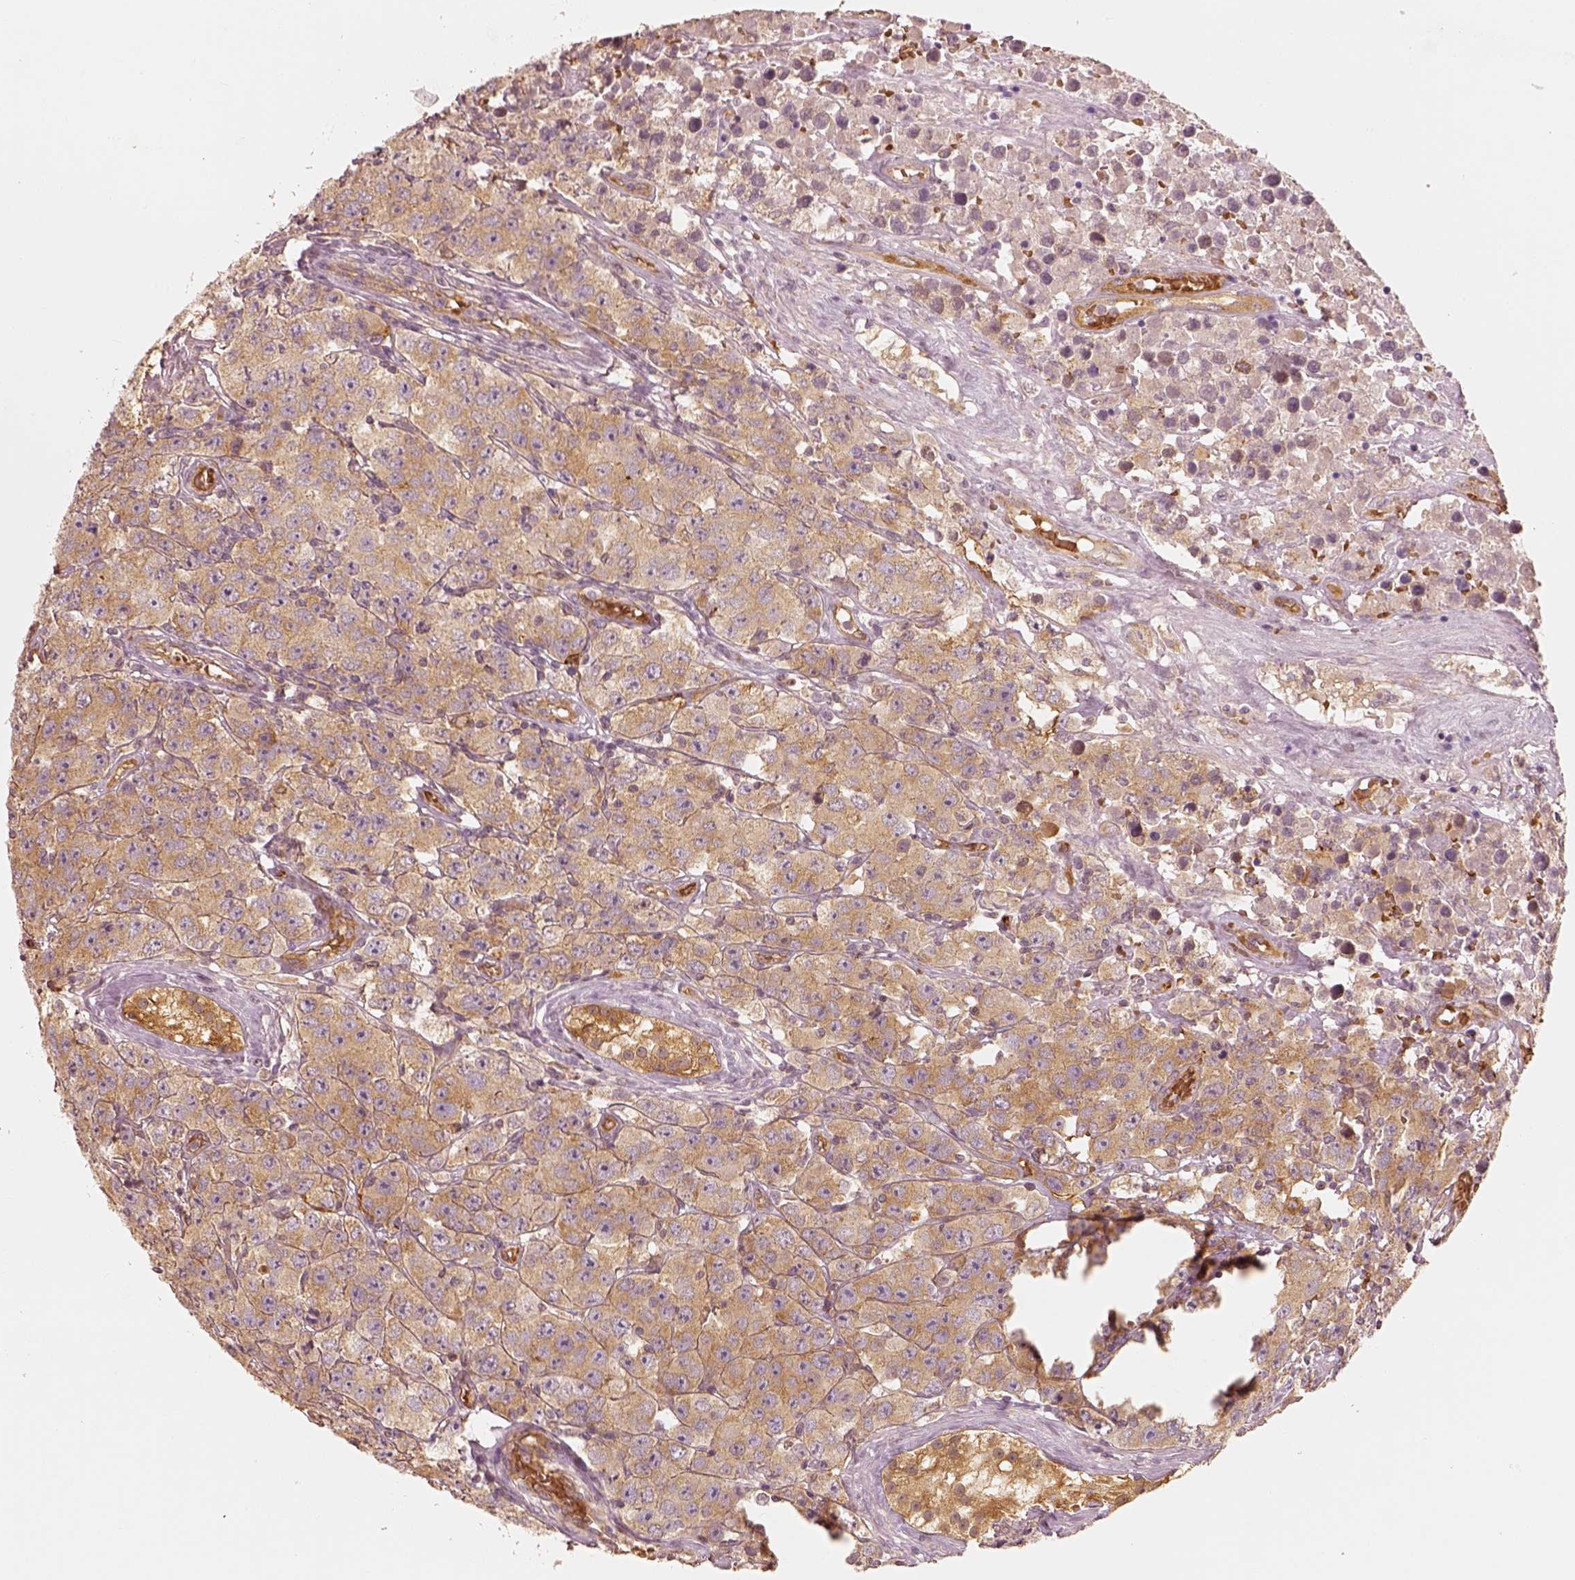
{"staining": {"intensity": "moderate", "quantity": ">75%", "location": "cytoplasmic/membranous"}, "tissue": "testis cancer", "cell_type": "Tumor cells", "image_type": "cancer", "snomed": [{"axis": "morphology", "description": "Seminoma, NOS"}, {"axis": "topography", "description": "Testis"}], "caption": "Testis cancer (seminoma) stained with a protein marker reveals moderate staining in tumor cells.", "gene": "FSCN1", "patient": {"sex": "male", "age": 52}}